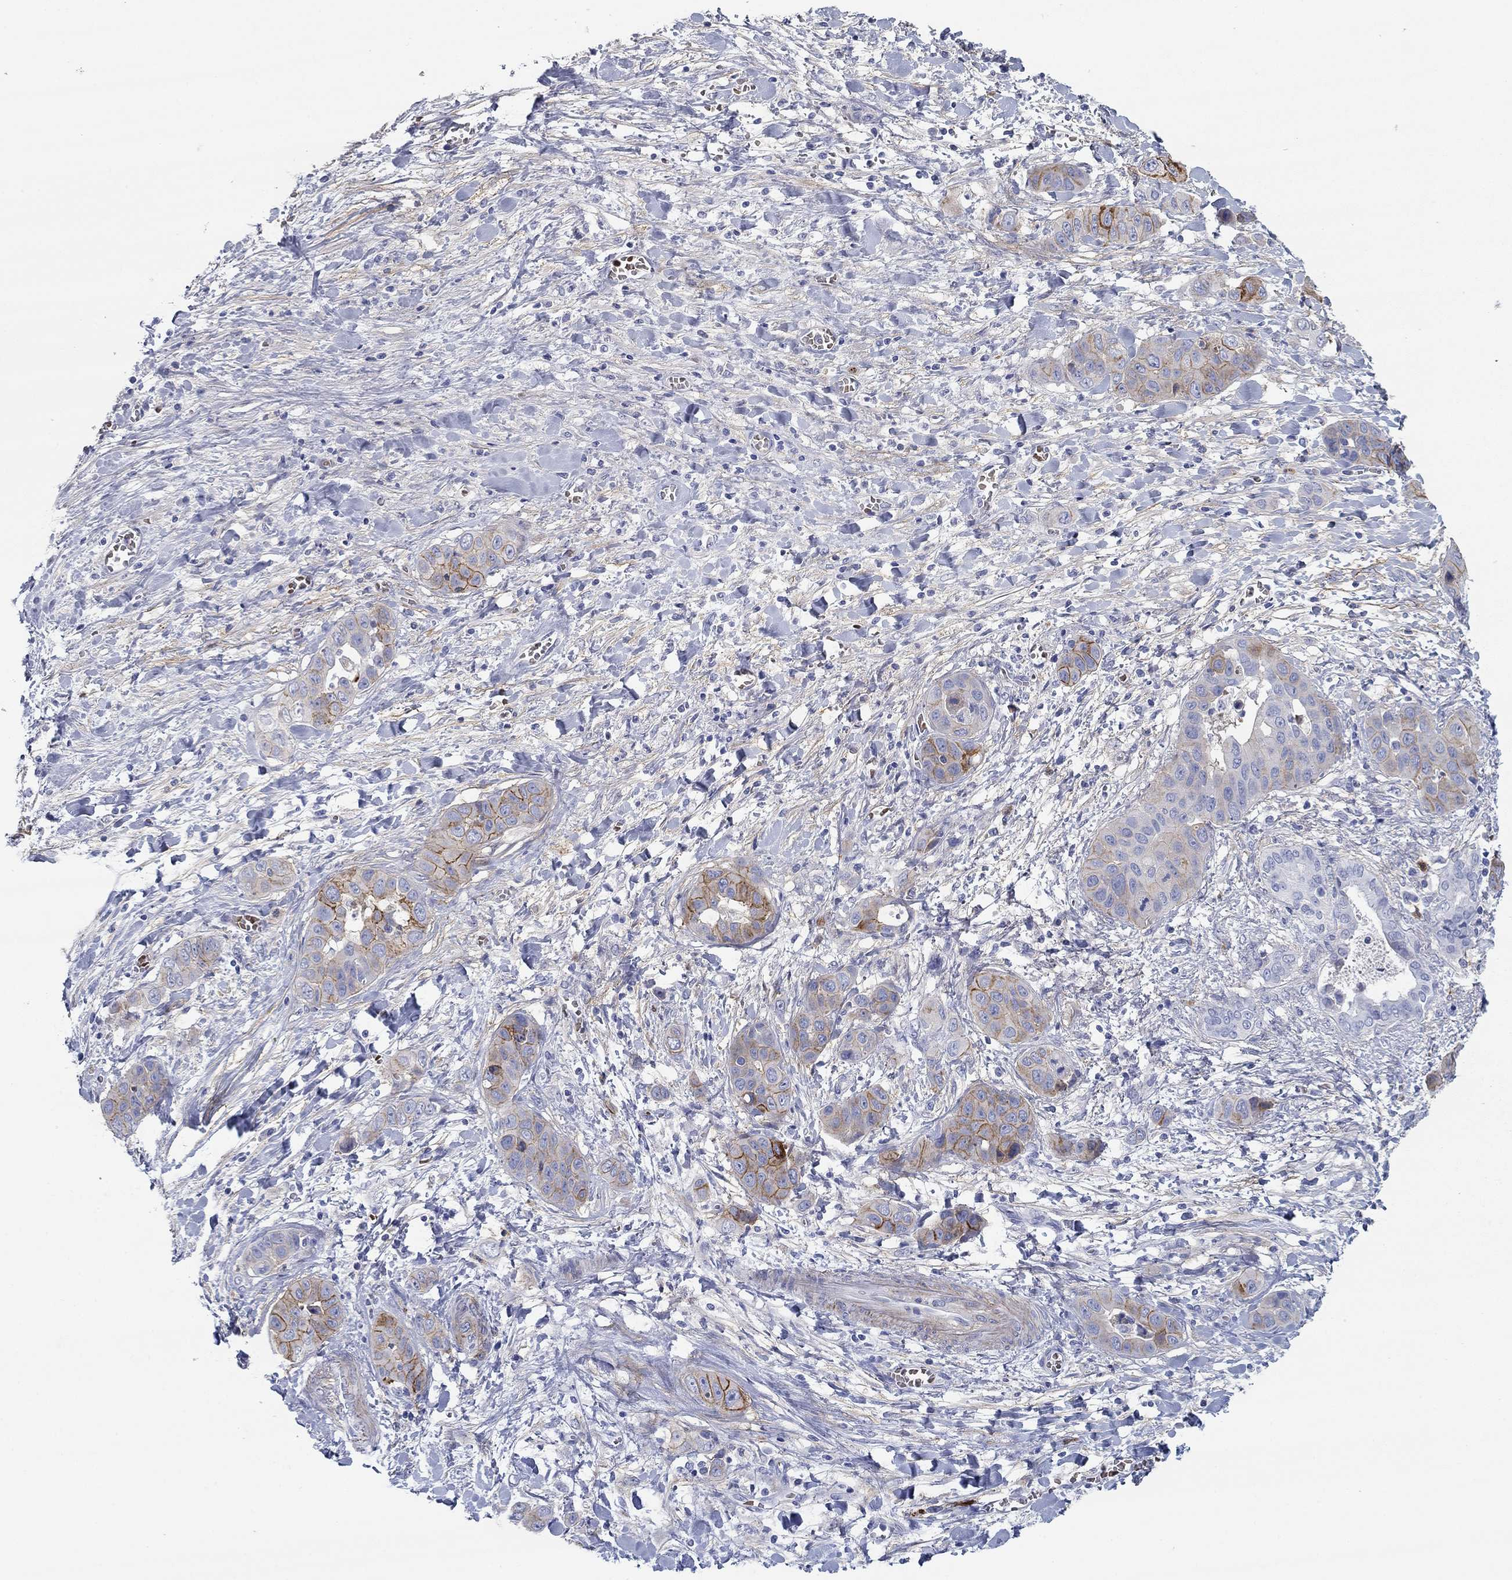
{"staining": {"intensity": "strong", "quantity": "<25%", "location": "cytoplasmic/membranous"}, "tissue": "liver cancer", "cell_type": "Tumor cells", "image_type": "cancer", "snomed": [{"axis": "morphology", "description": "Cholangiocarcinoma"}, {"axis": "topography", "description": "Liver"}], "caption": "This histopathology image demonstrates liver cholangiocarcinoma stained with immunohistochemistry to label a protein in brown. The cytoplasmic/membranous of tumor cells show strong positivity for the protein. Nuclei are counter-stained blue.", "gene": "GPC1", "patient": {"sex": "female", "age": 52}}